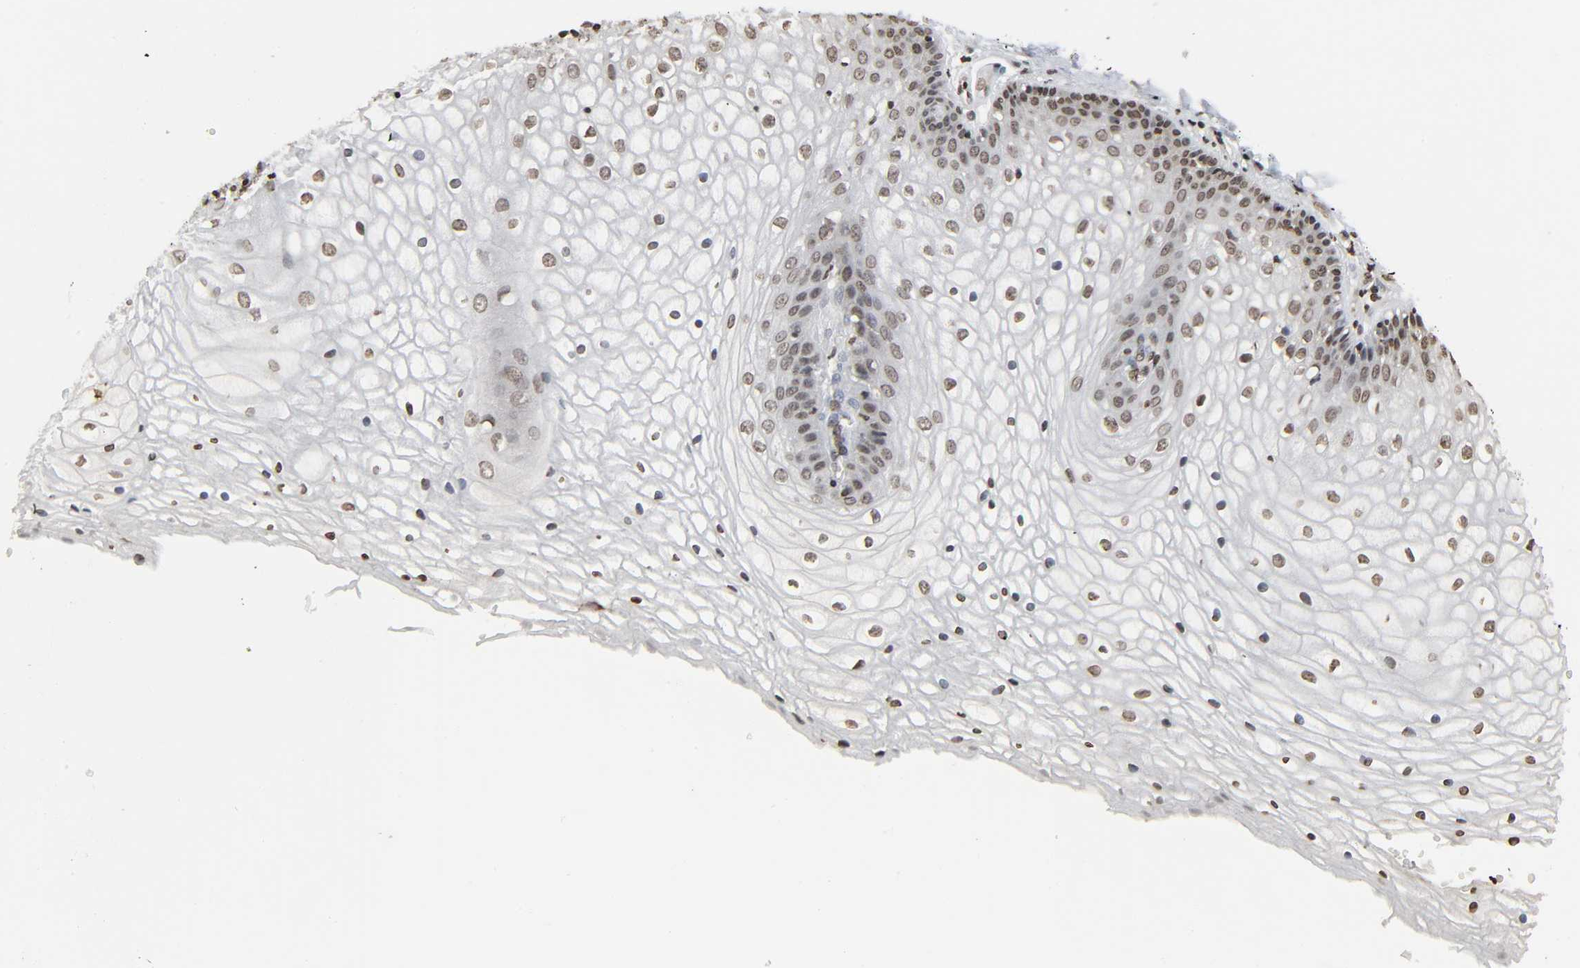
{"staining": {"intensity": "moderate", "quantity": ">75%", "location": "nuclear"}, "tissue": "vagina", "cell_type": "Squamous epithelial cells", "image_type": "normal", "snomed": [{"axis": "morphology", "description": "Normal tissue, NOS"}, {"axis": "topography", "description": "Vagina"}], "caption": "A micrograph showing moderate nuclear positivity in approximately >75% of squamous epithelial cells in benign vagina, as visualized by brown immunohistochemical staining.", "gene": "ELAVL1", "patient": {"sex": "female", "age": 34}}